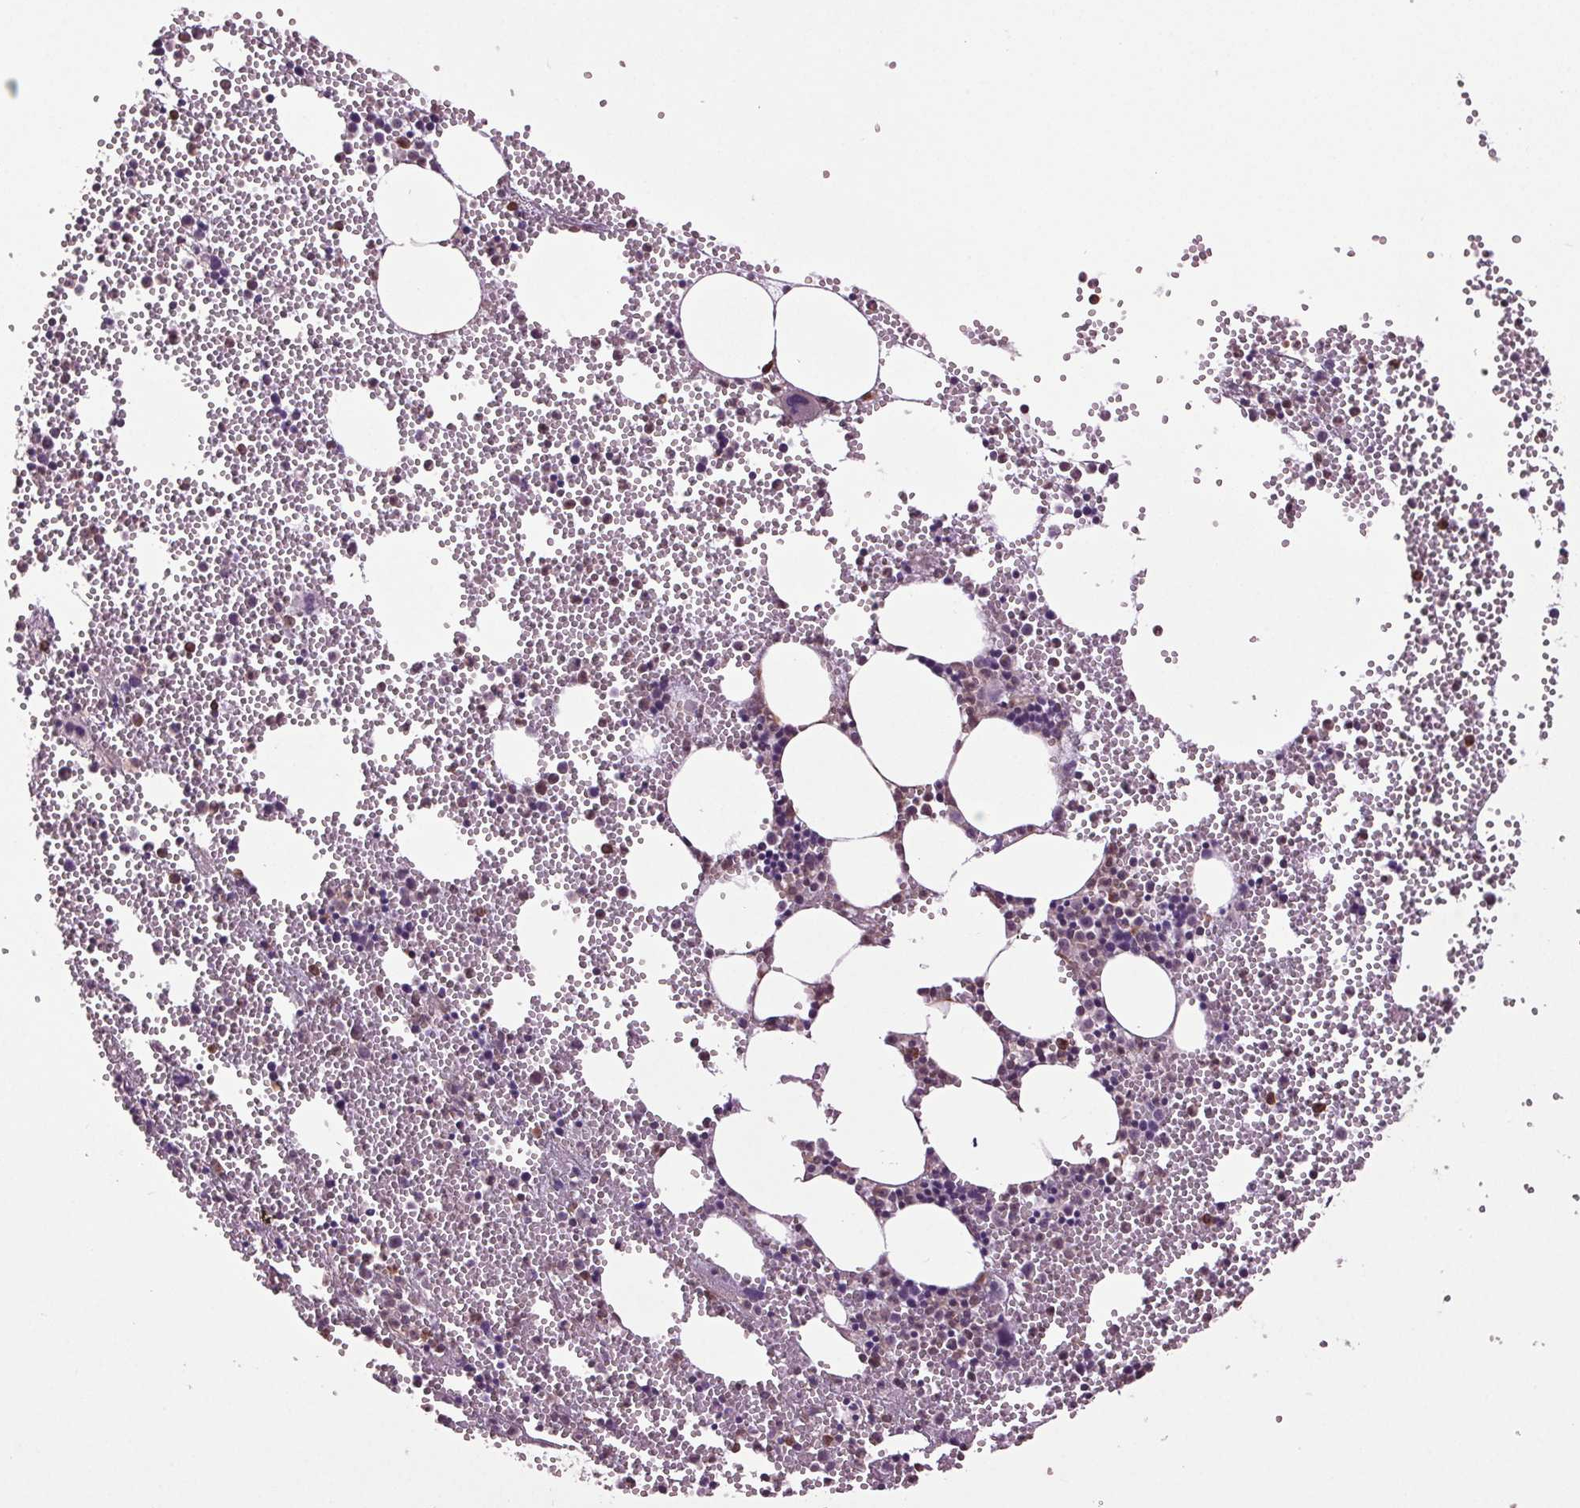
{"staining": {"intensity": "weak", "quantity": "<25%", "location": "cytoplasmic/membranous"}, "tissue": "bone marrow", "cell_type": "Hematopoietic cells", "image_type": "normal", "snomed": [{"axis": "morphology", "description": "Normal tissue, NOS"}, {"axis": "topography", "description": "Bone marrow"}], "caption": "A photomicrograph of bone marrow stained for a protein reveals no brown staining in hematopoietic cells. Brightfield microscopy of IHC stained with DAB (brown) and hematoxylin (blue), captured at high magnification.", "gene": "RNPEP", "patient": {"sex": "male", "age": 89}}